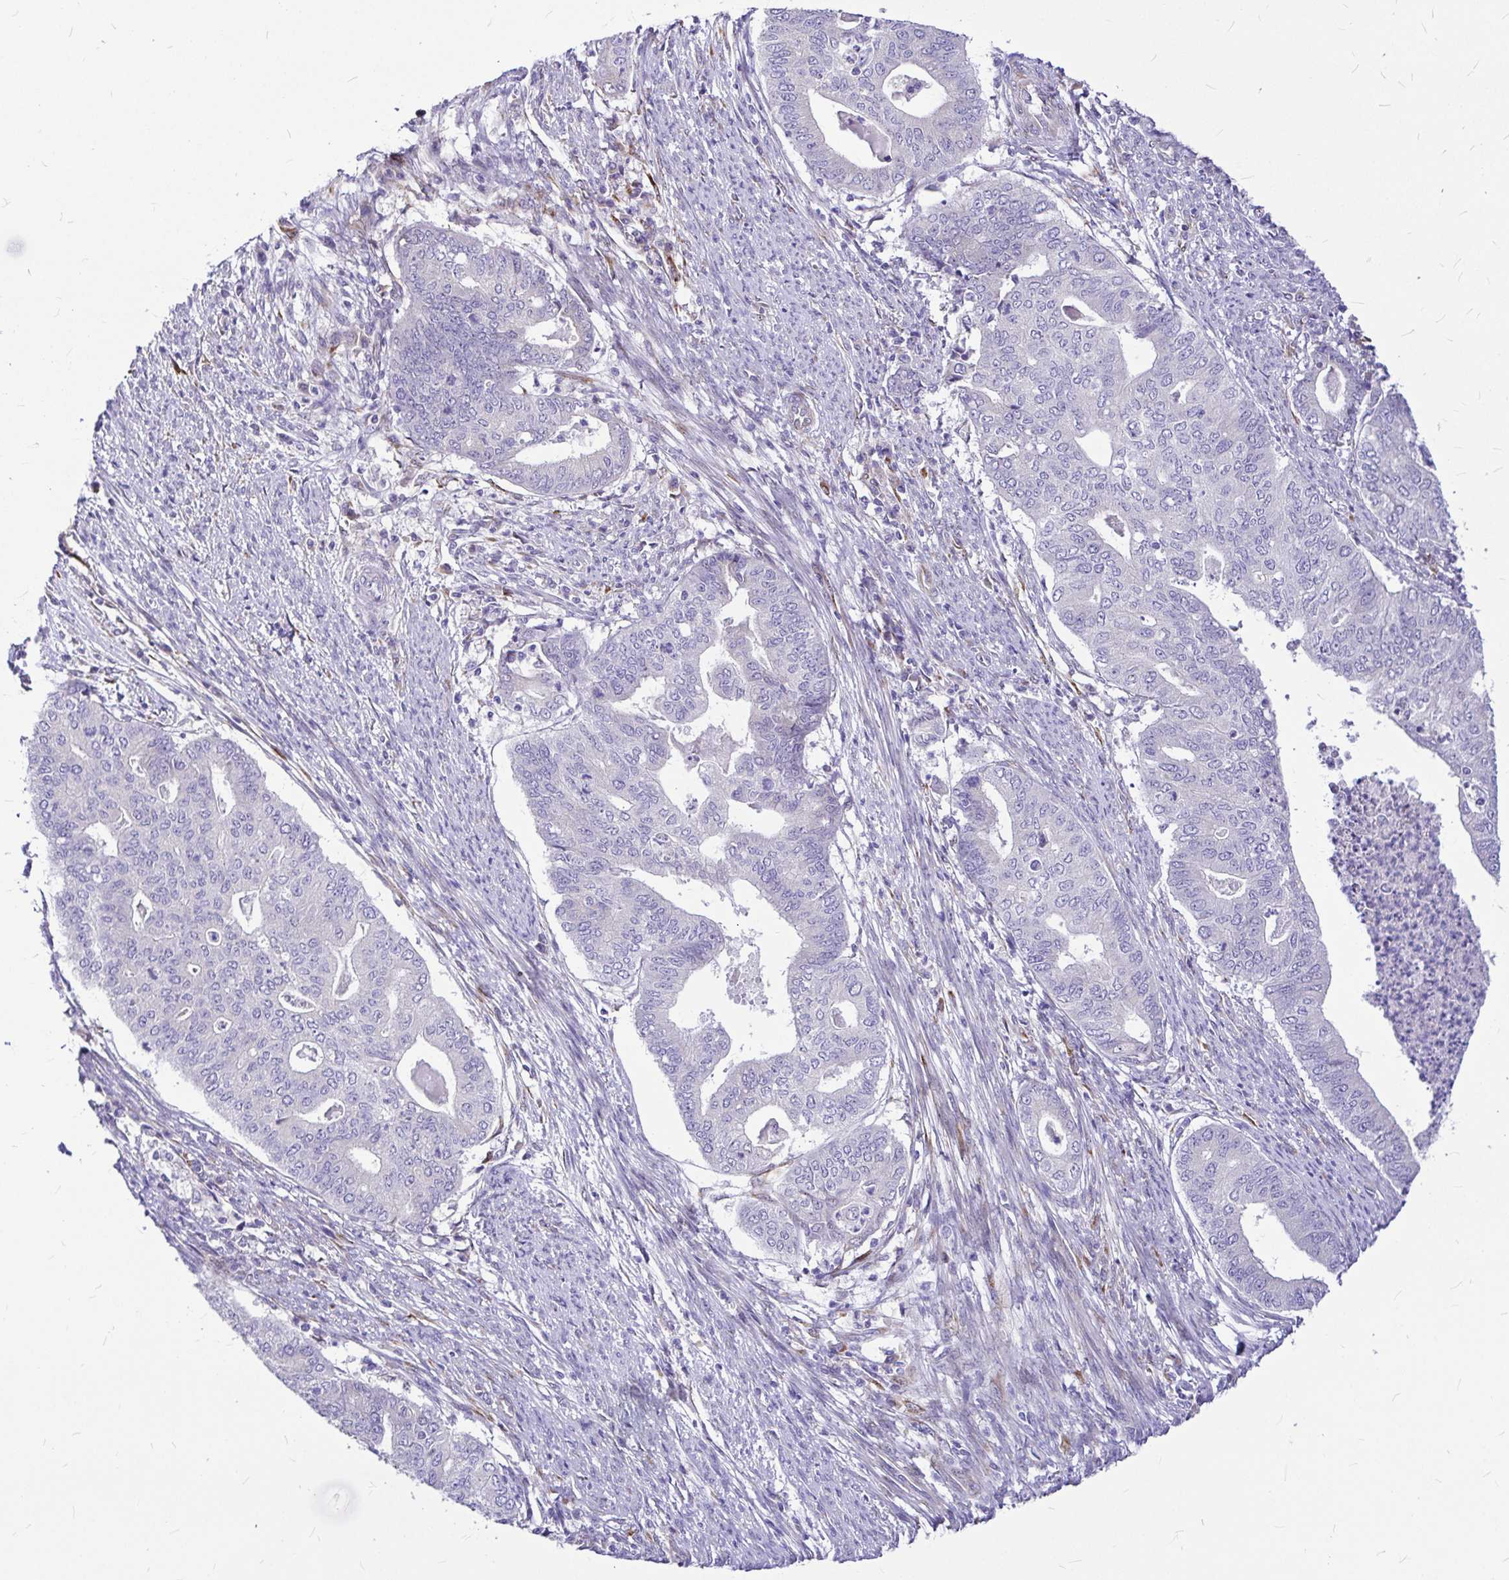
{"staining": {"intensity": "negative", "quantity": "none", "location": "none"}, "tissue": "endometrial cancer", "cell_type": "Tumor cells", "image_type": "cancer", "snomed": [{"axis": "morphology", "description": "Adenocarcinoma, NOS"}, {"axis": "topography", "description": "Endometrium"}], "caption": "This photomicrograph is of endometrial adenocarcinoma stained with IHC to label a protein in brown with the nuclei are counter-stained blue. There is no expression in tumor cells.", "gene": "GABBR2", "patient": {"sex": "female", "age": 79}}